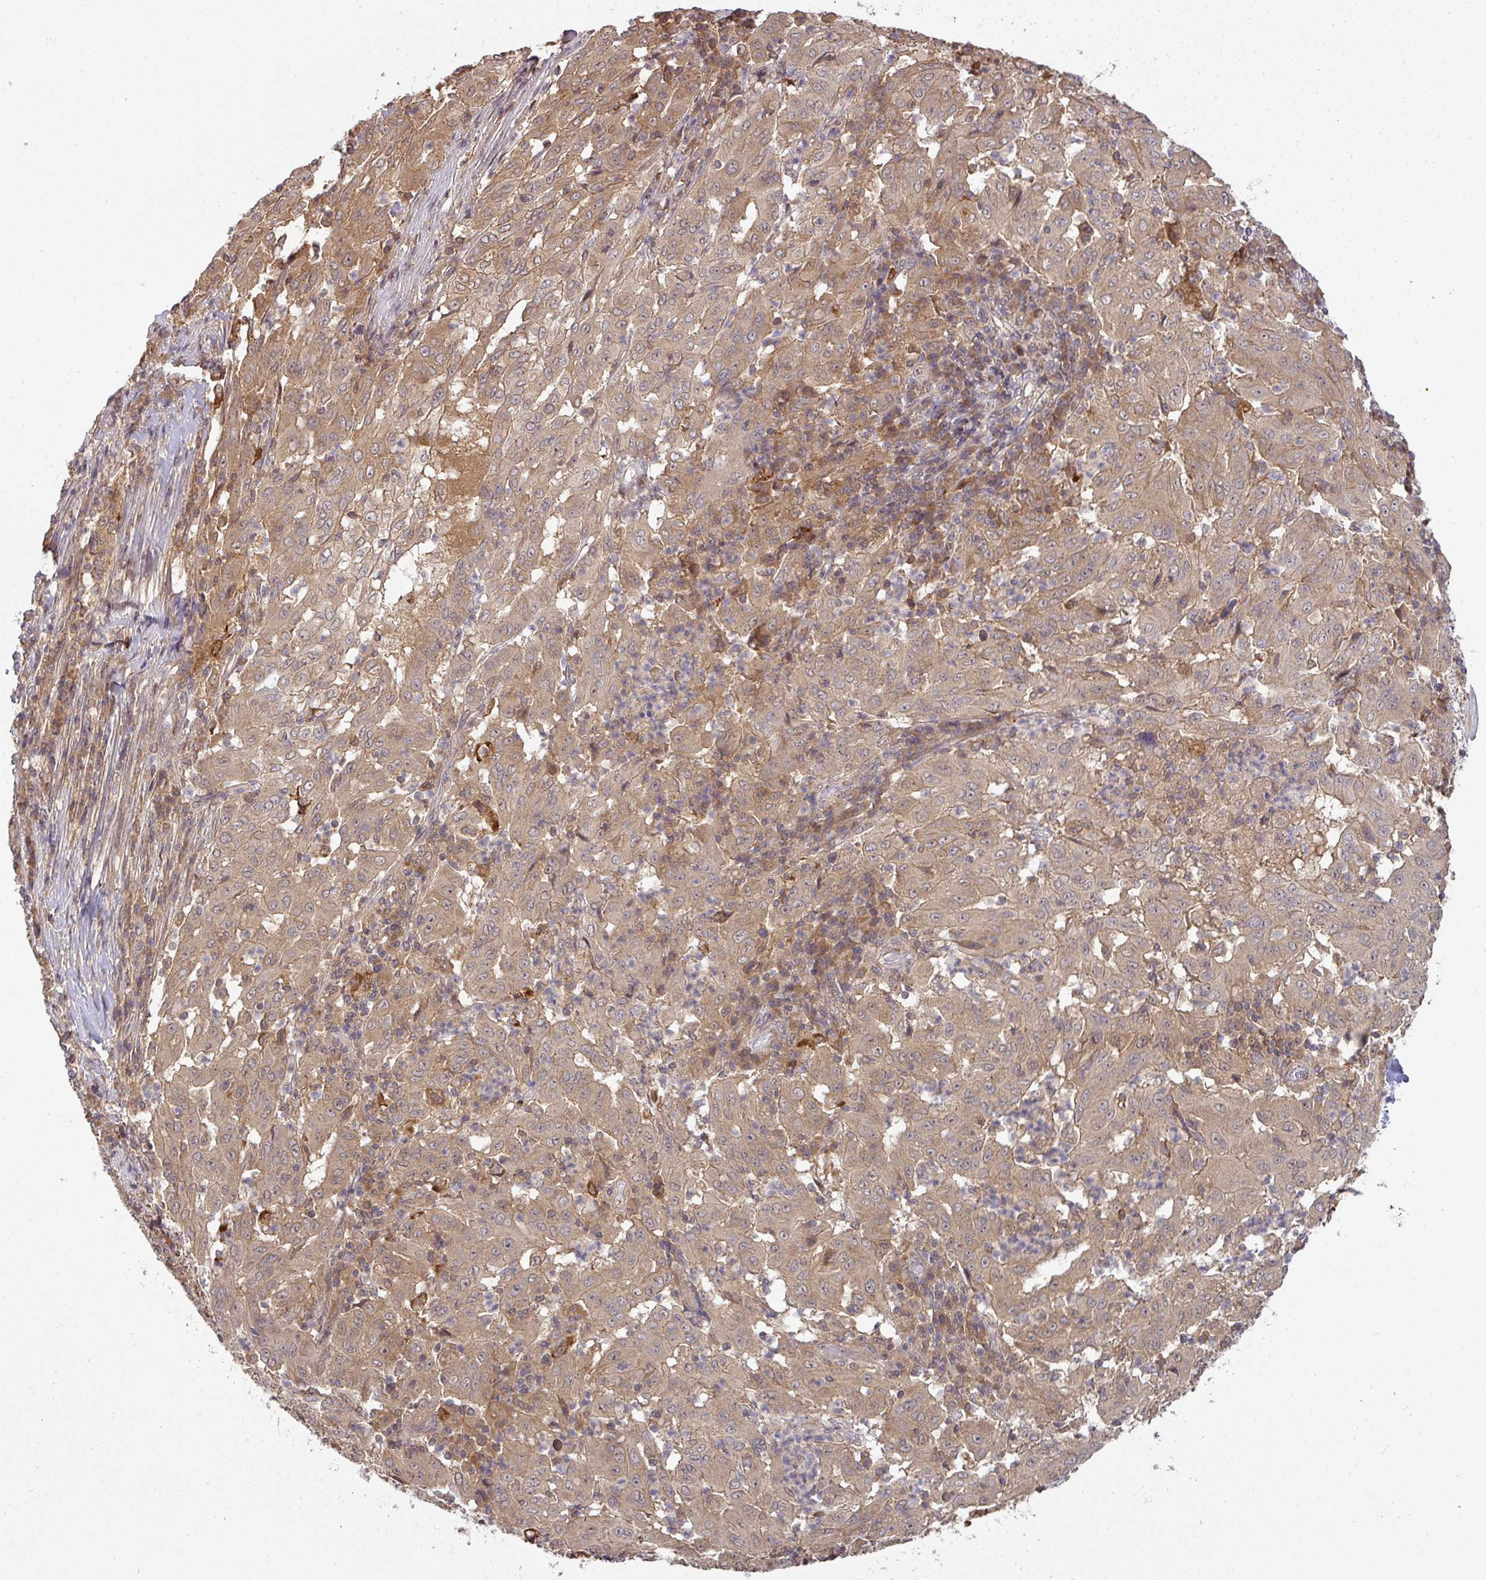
{"staining": {"intensity": "moderate", "quantity": ">75%", "location": "cytoplasmic/membranous"}, "tissue": "pancreatic cancer", "cell_type": "Tumor cells", "image_type": "cancer", "snomed": [{"axis": "morphology", "description": "Adenocarcinoma, NOS"}, {"axis": "topography", "description": "Pancreas"}], "caption": "Protein staining of pancreatic cancer (adenocarcinoma) tissue reveals moderate cytoplasmic/membranous expression in approximately >75% of tumor cells. (DAB IHC with brightfield microscopy, high magnification).", "gene": "CCDC121", "patient": {"sex": "male", "age": 63}}